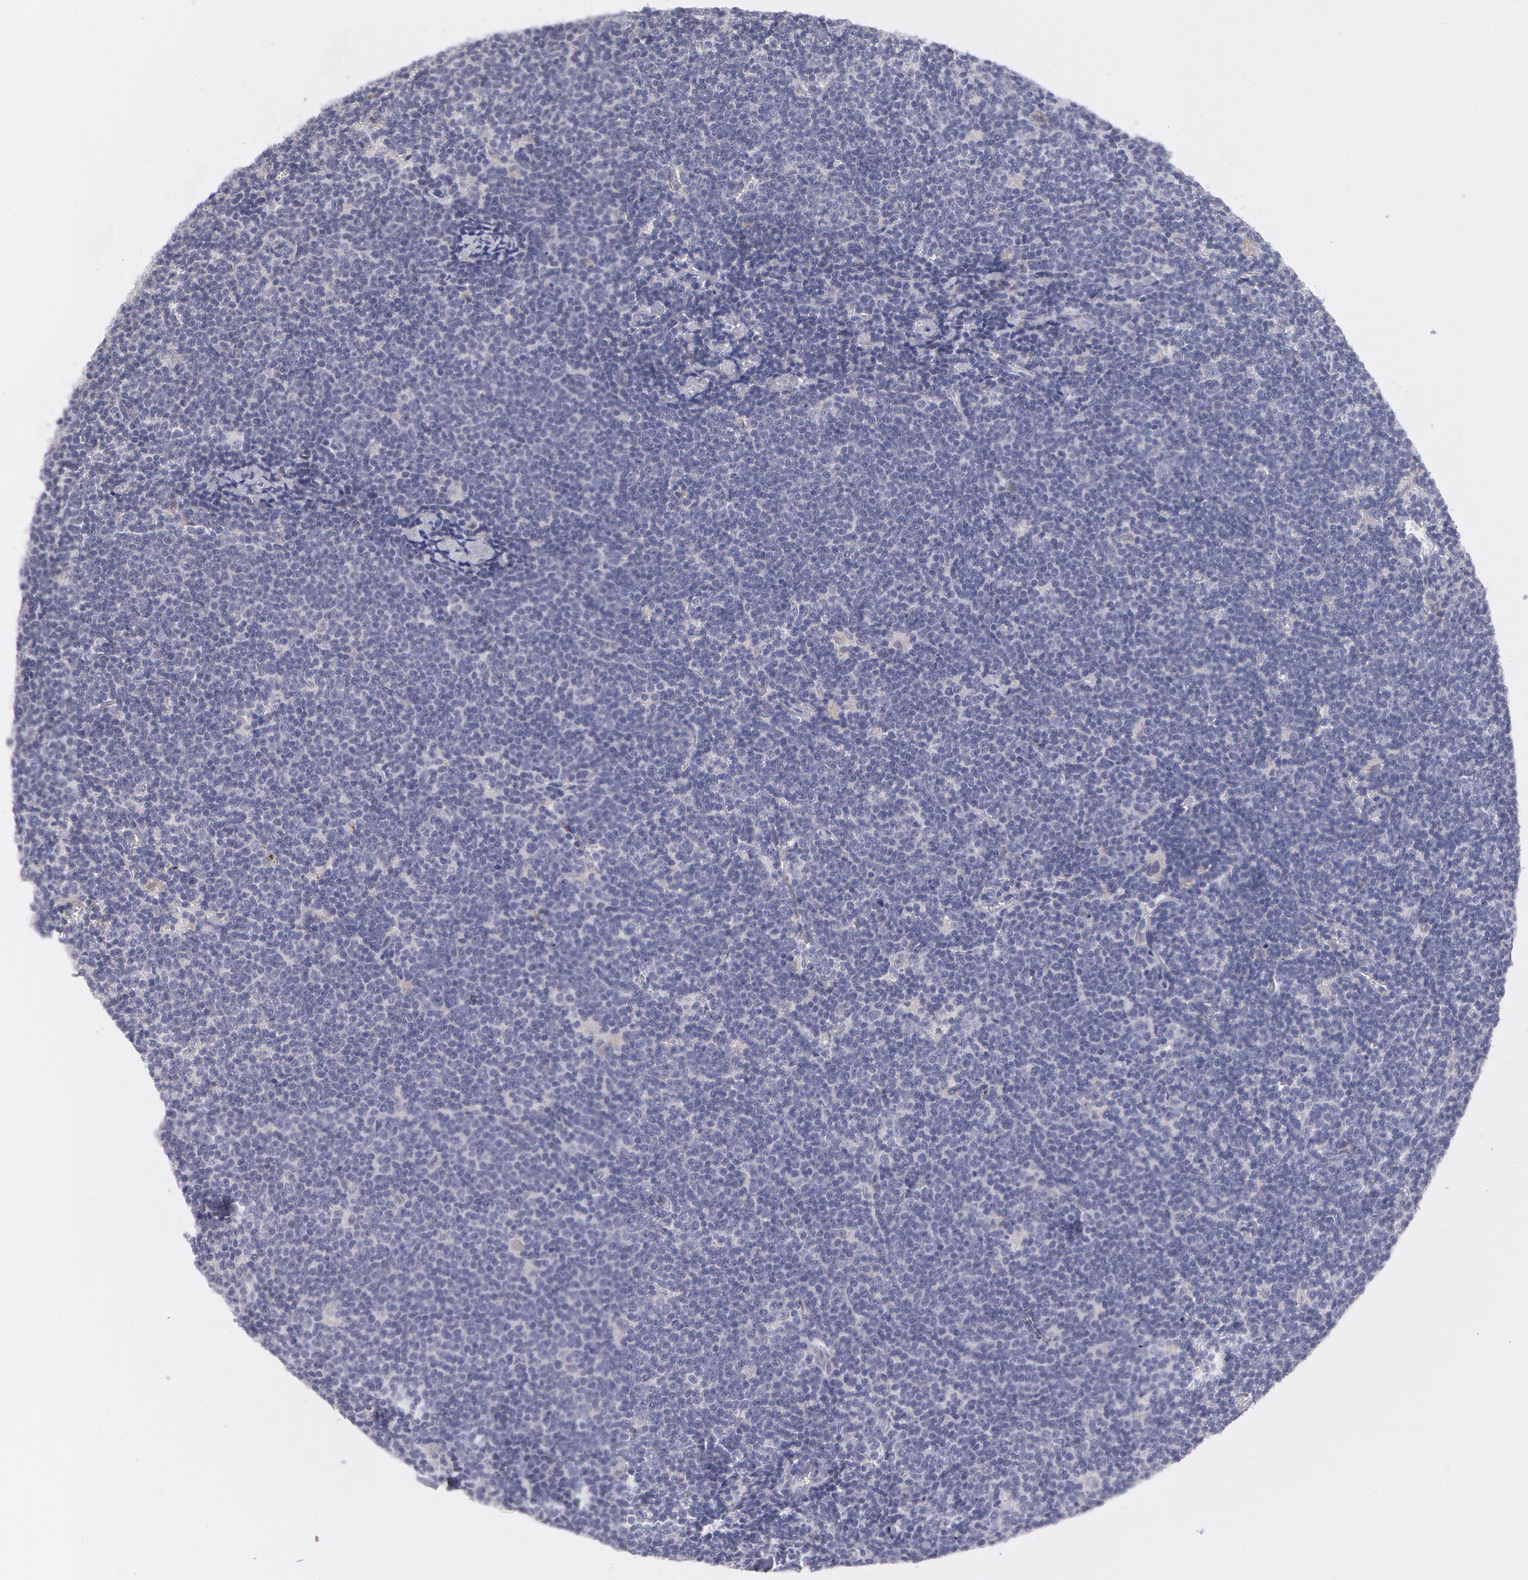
{"staining": {"intensity": "negative", "quantity": "none", "location": "none"}, "tissue": "lymphoma", "cell_type": "Tumor cells", "image_type": "cancer", "snomed": [{"axis": "morphology", "description": "Malignant lymphoma, non-Hodgkin's type, Low grade"}, {"axis": "topography", "description": "Lymph node"}], "caption": "High magnification brightfield microscopy of low-grade malignant lymphoma, non-Hodgkin's type stained with DAB (3,3'-diaminobenzidine) (brown) and counterstained with hematoxylin (blue): tumor cells show no significant positivity.", "gene": "TXNRD1", "patient": {"sex": "male", "age": 65}}